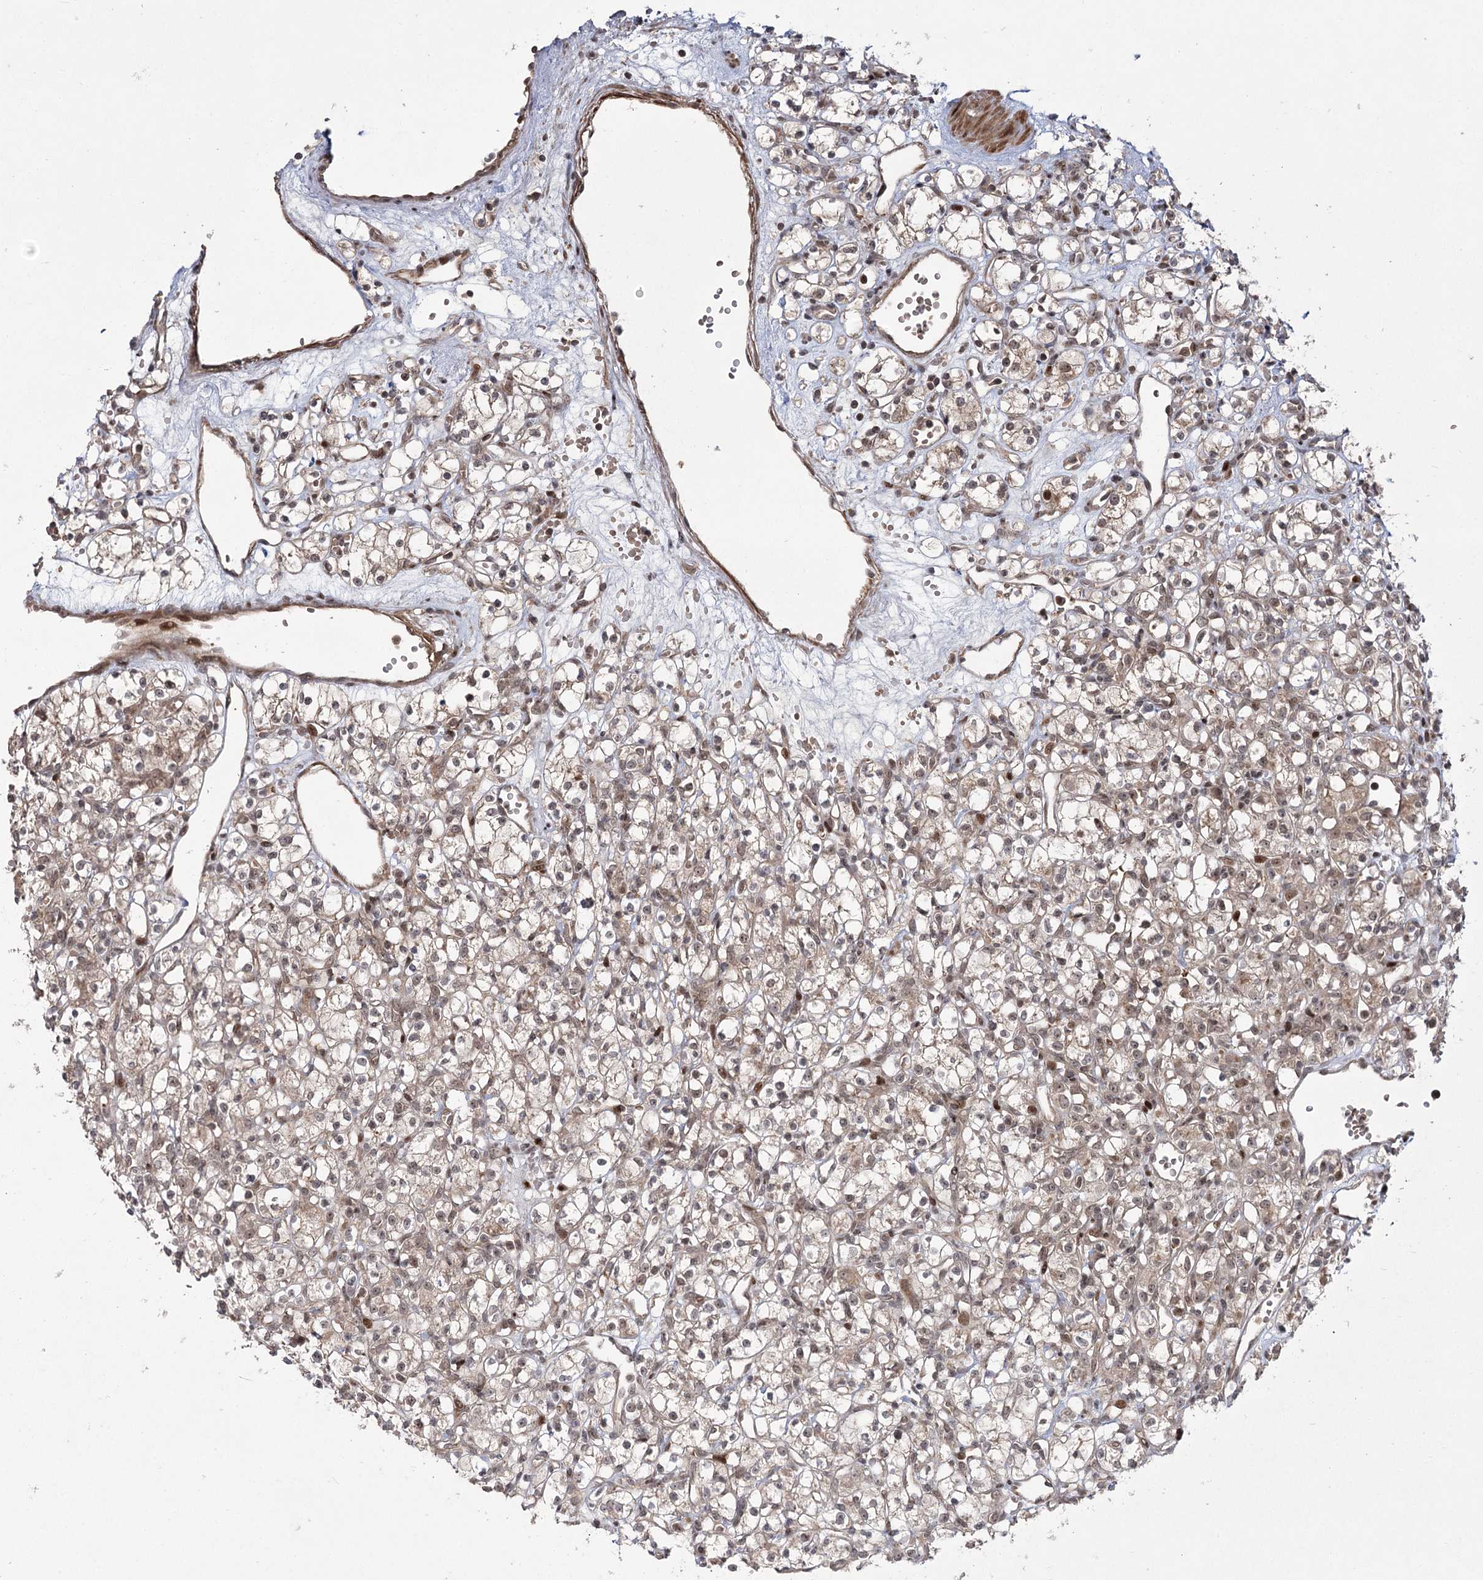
{"staining": {"intensity": "weak", "quantity": "<25%", "location": "cytoplasmic/membranous,nuclear"}, "tissue": "renal cancer", "cell_type": "Tumor cells", "image_type": "cancer", "snomed": [{"axis": "morphology", "description": "Adenocarcinoma, NOS"}, {"axis": "topography", "description": "Kidney"}], "caption": "A high-resolution micrograph shows immunohistochemistry staining of adenocarcinoma (renal), which displays no significant staining in tumor cells.", "gene": "HELQ", "patient": {"sex": "female", "age": 59}}